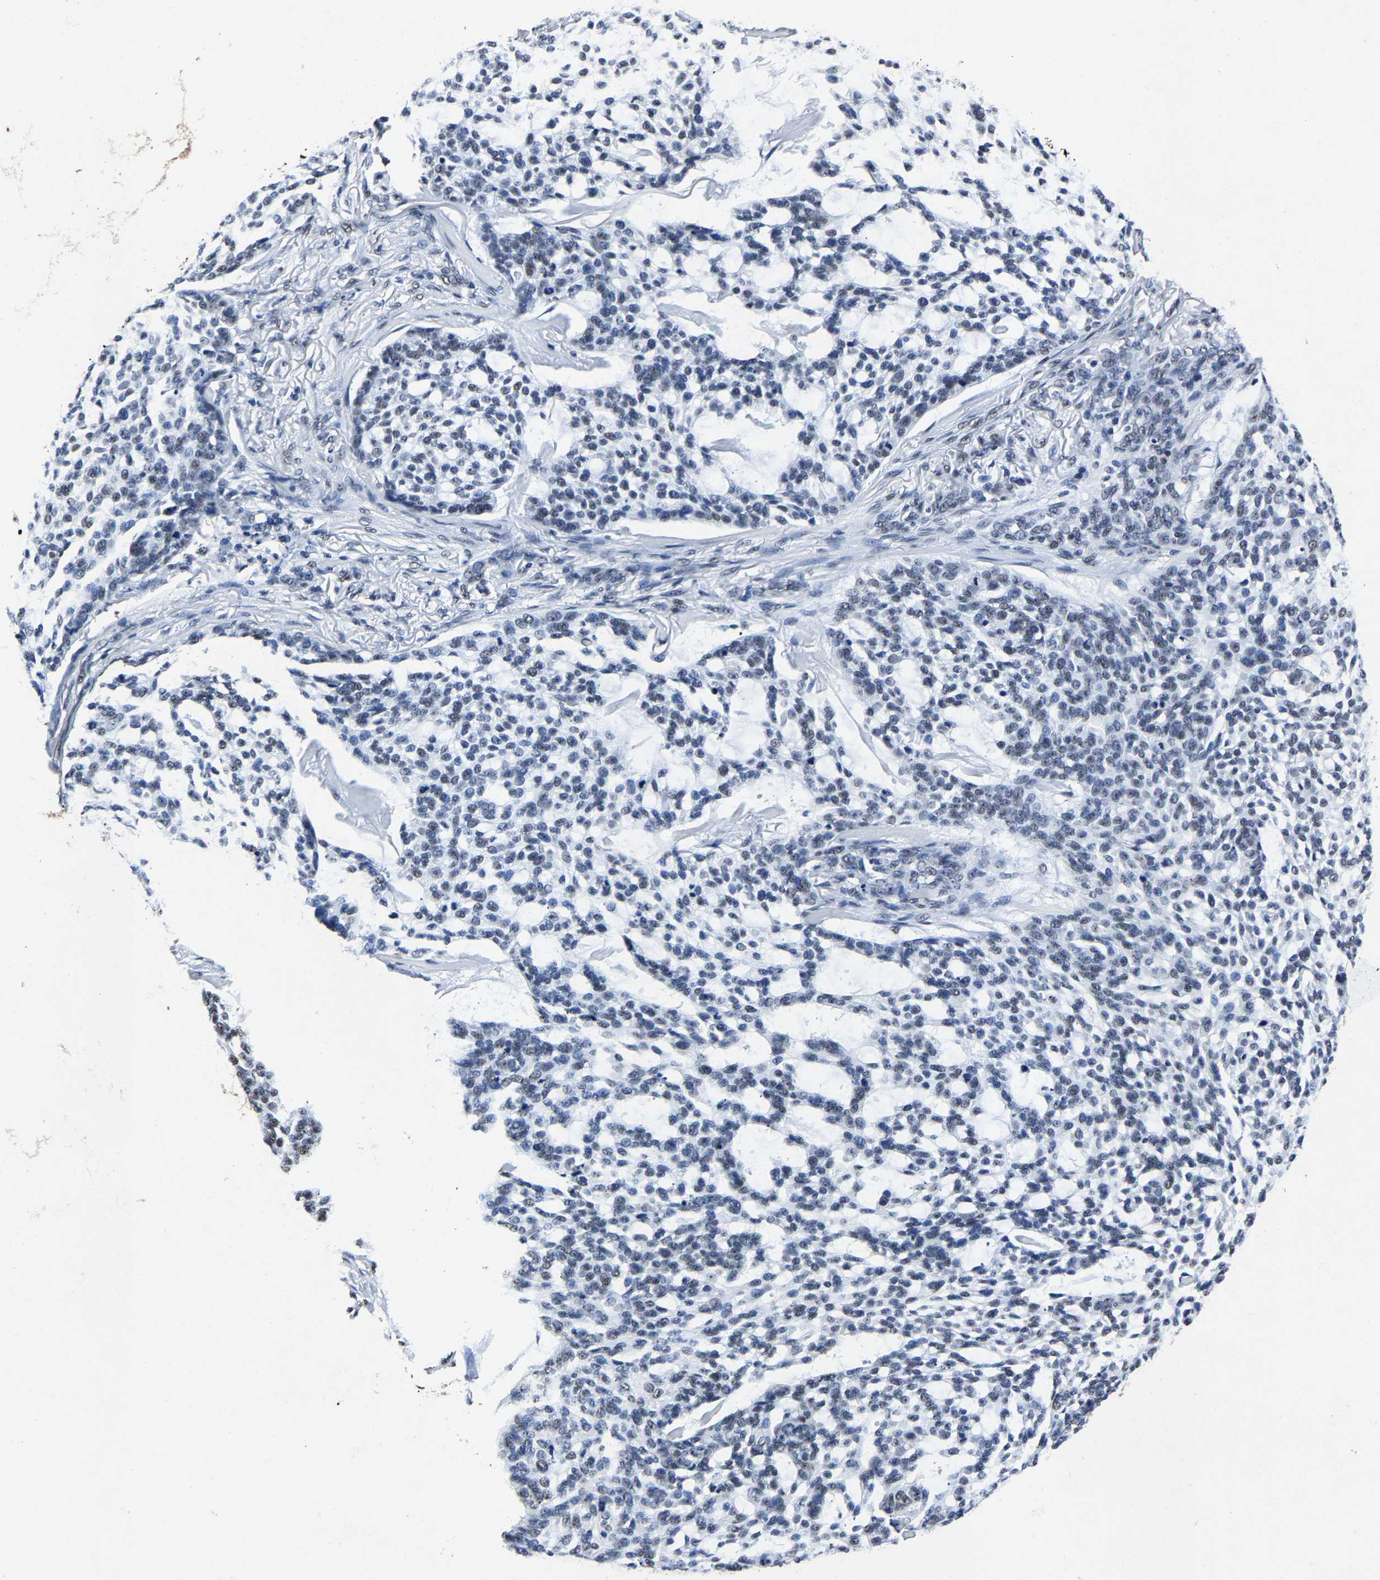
{"staining": {"intensity": "weak", "quantity": "25%-75%", "location": "nuclear"}, "tissue": "skin cancer", "cell_type": "Tumor cells", "image_type": "cancer", "snomed": [{"axis": "morphology", "description": "Basal cell carcinoma"}, {"axis": "topography", "description": "Skin"}], "caption": "A micrograph of human basal cell carcinoma (skin) stained for a protein reveals weak nuclear brown staining in tumor cells. Ihc stains the protein of interest in brown and the nuclei are stained blue.", "gene": "RBM45", "patient": {"sex": "female", "age": 64}}